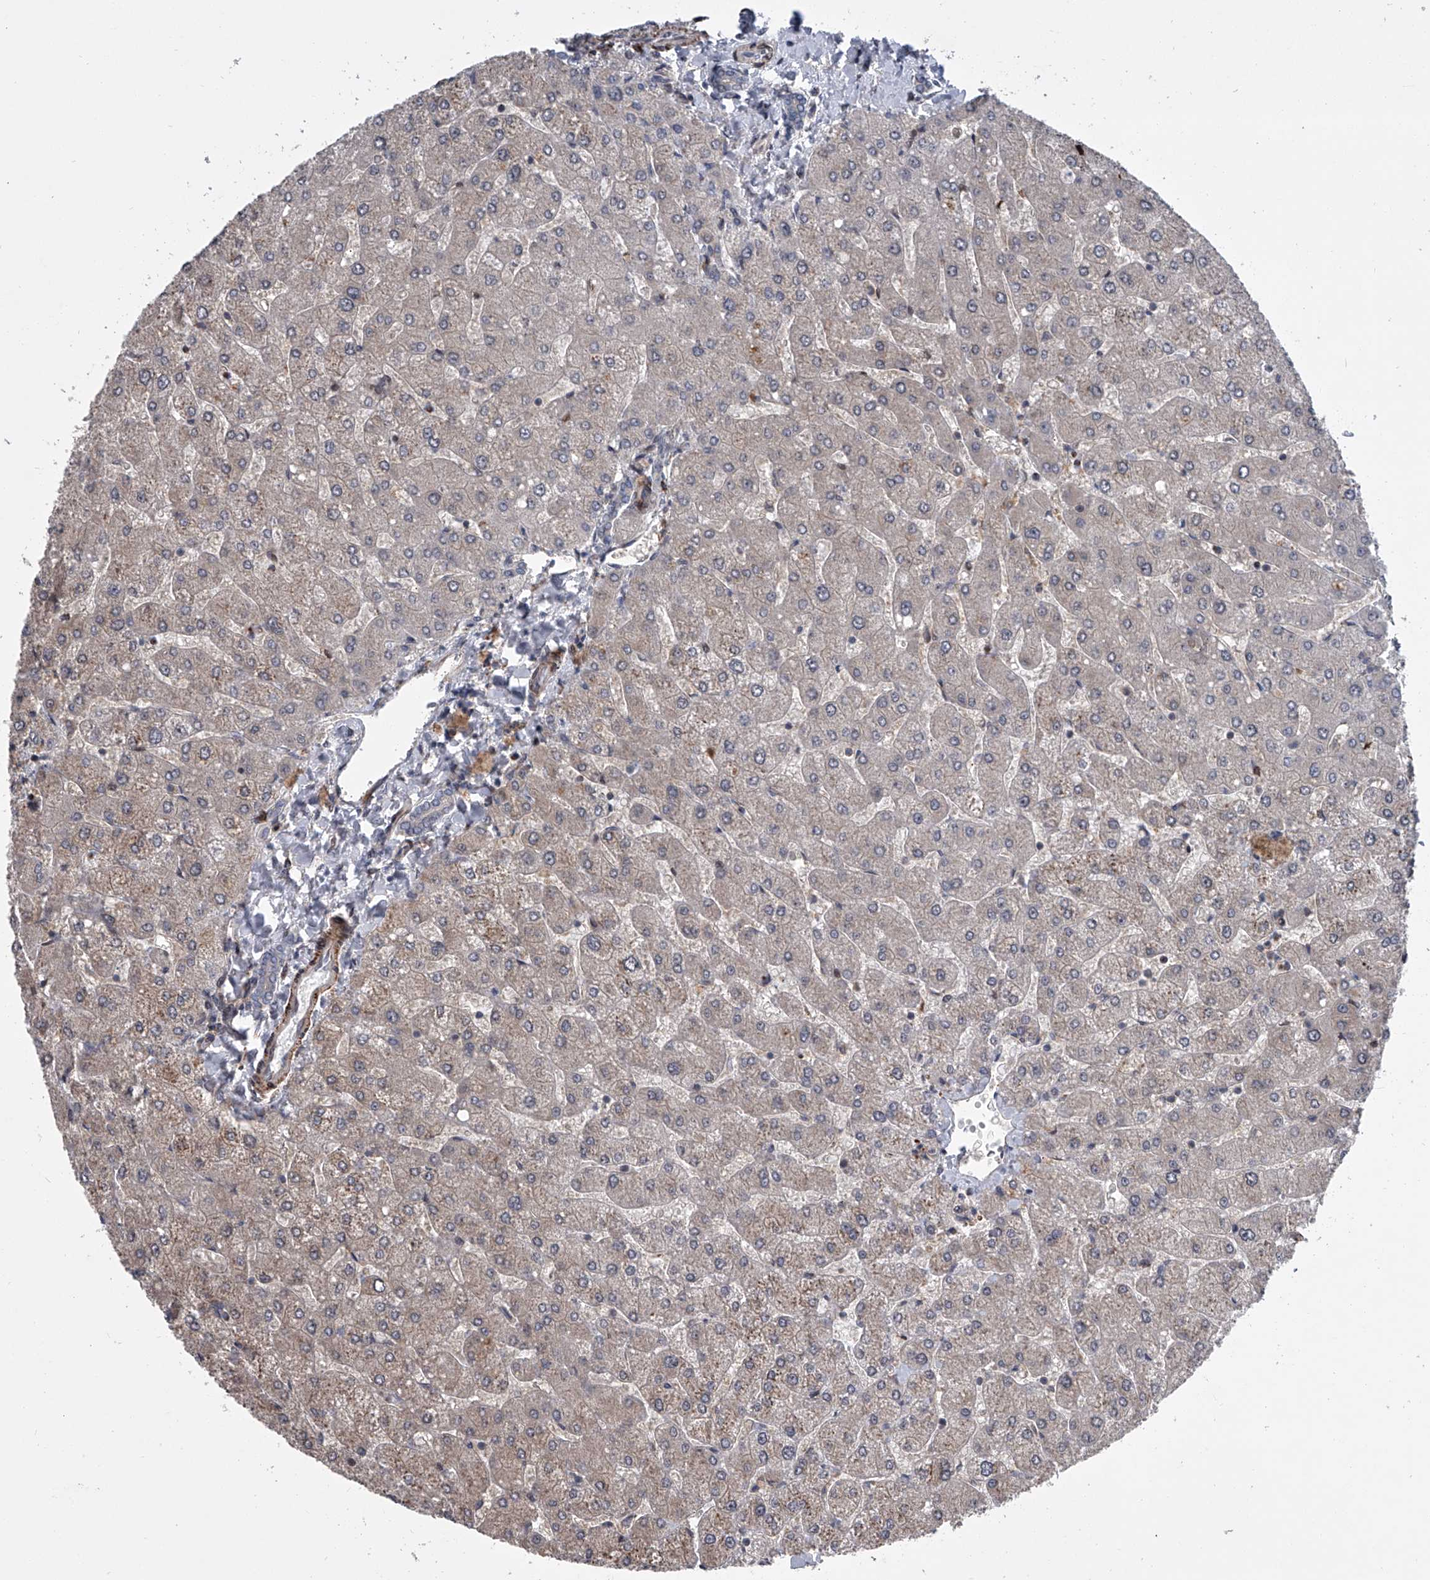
{"staining": {"intensity": "negative", "quantity": "none", "location": "none"}, "tissue": "liver", "cell_type": "Cholangiocytes", "image_type": "normal", "snomed": [{"axis": "morphology", "description": "Normal tissue, NOS"}, {"axis": "topography", "description": "Liver"}], "caption": "Histopathology image shows no protein staining in cholangiocytes of unremarkable liver.", "gene": "DLGAP2", "patient": {"sex": "male", "age": 55}}